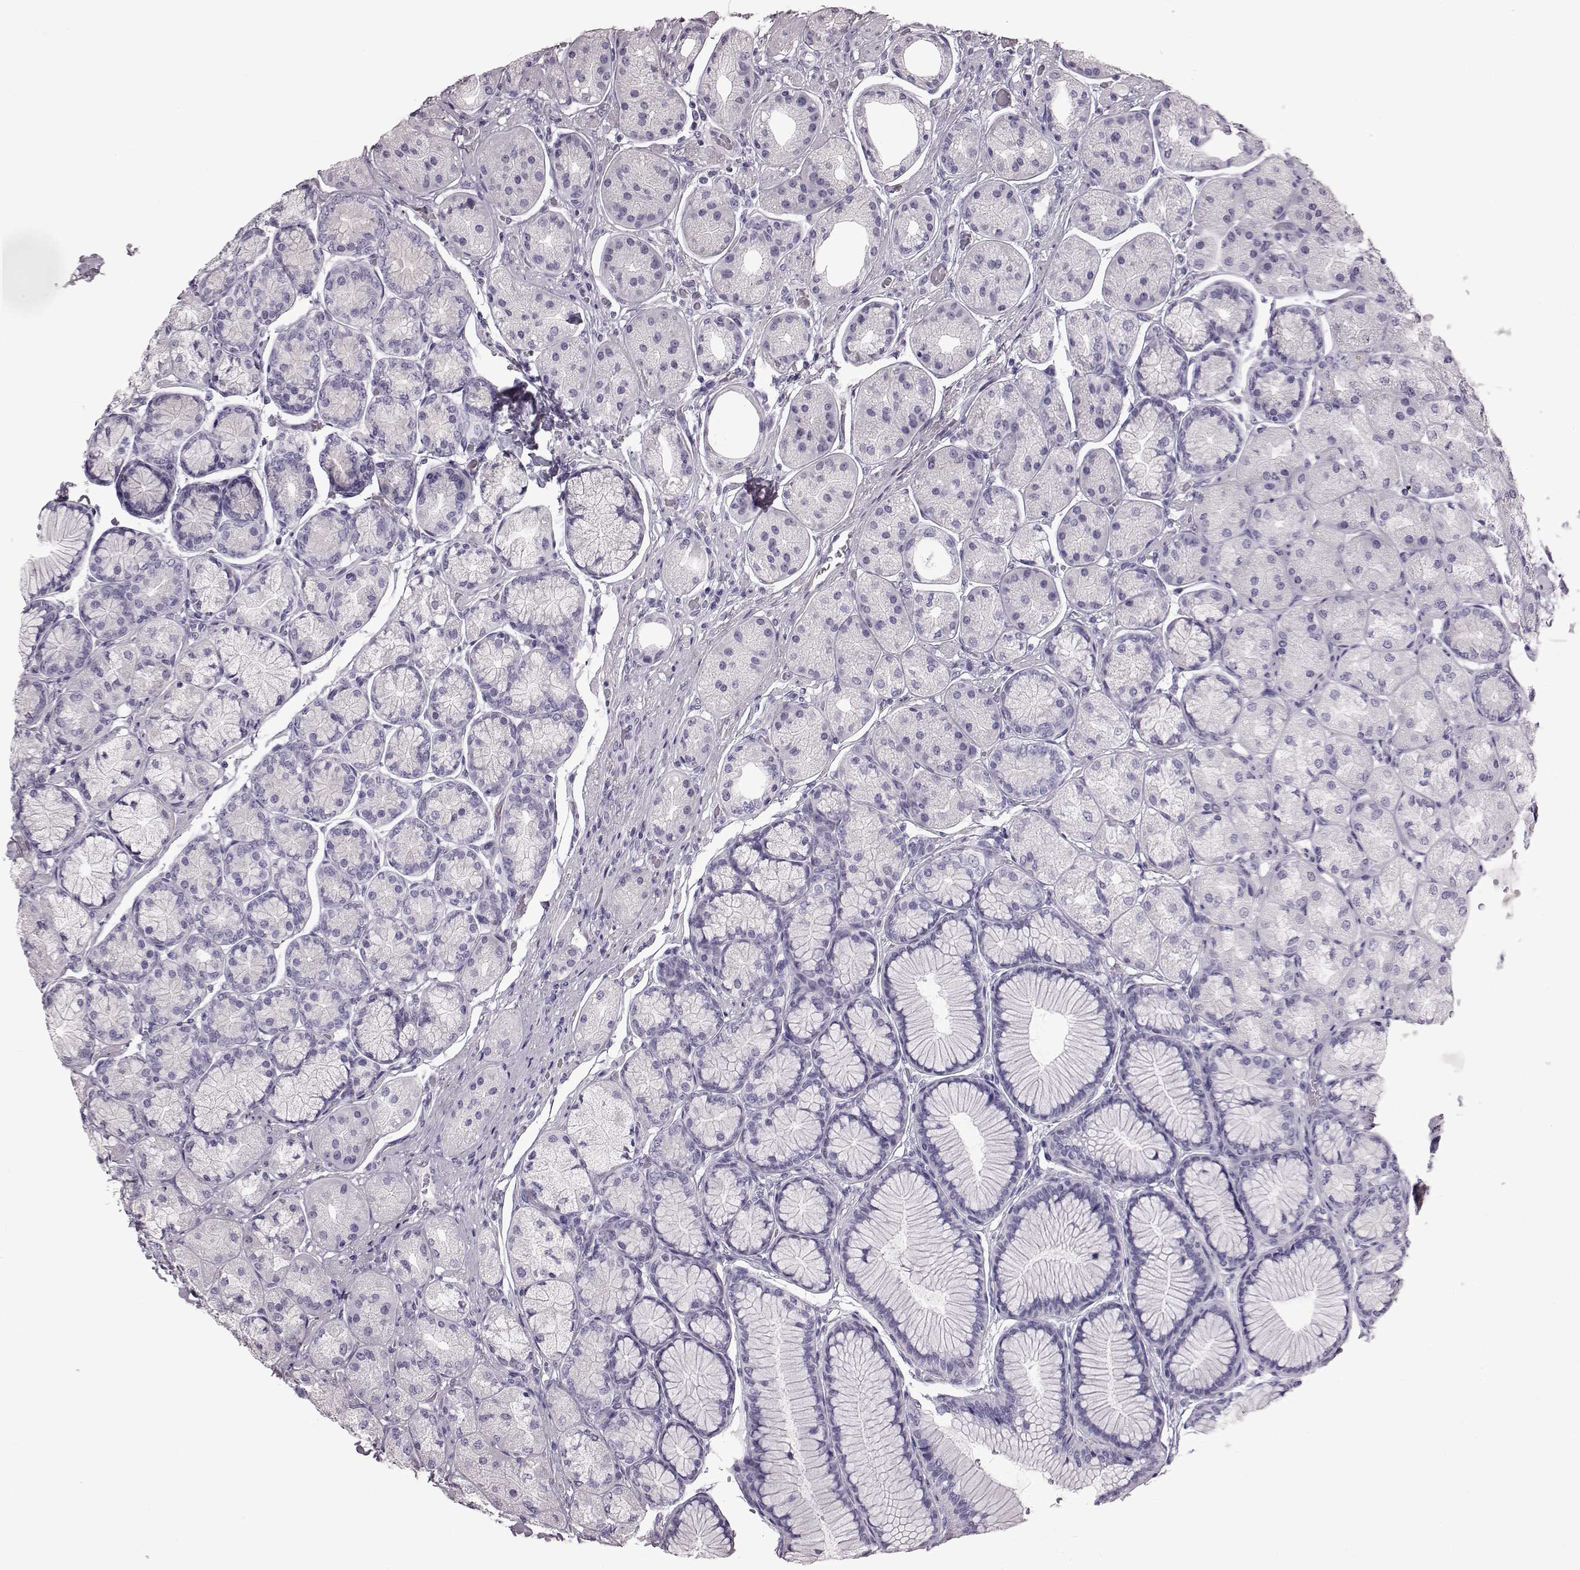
{"staining": {"intensity": "negative", "quantity": "none", "location": "none"}, "tissue": "stomach", "cell_type": "Glandular cells", "image_type": "normal", "snomed": [{"axis": "morphology", "description": "Normal tissue, NOS"}, {"axis": "morphology", "description": "Adenocarcinoma, NOS"}, {"axis": "morphology", "description": "Adenocarcinoma, High grade"}, {"axis": "topography", "description": "Stomach, upper"}, {"axis": "topography", "description": "Stomach"}], "caption": "This is an IHC photomicrograph of normal human stomach. There is no staining in glandular cells.", "gene": "TCHHL1", "patient": {"sex": "female", "age": 65}}